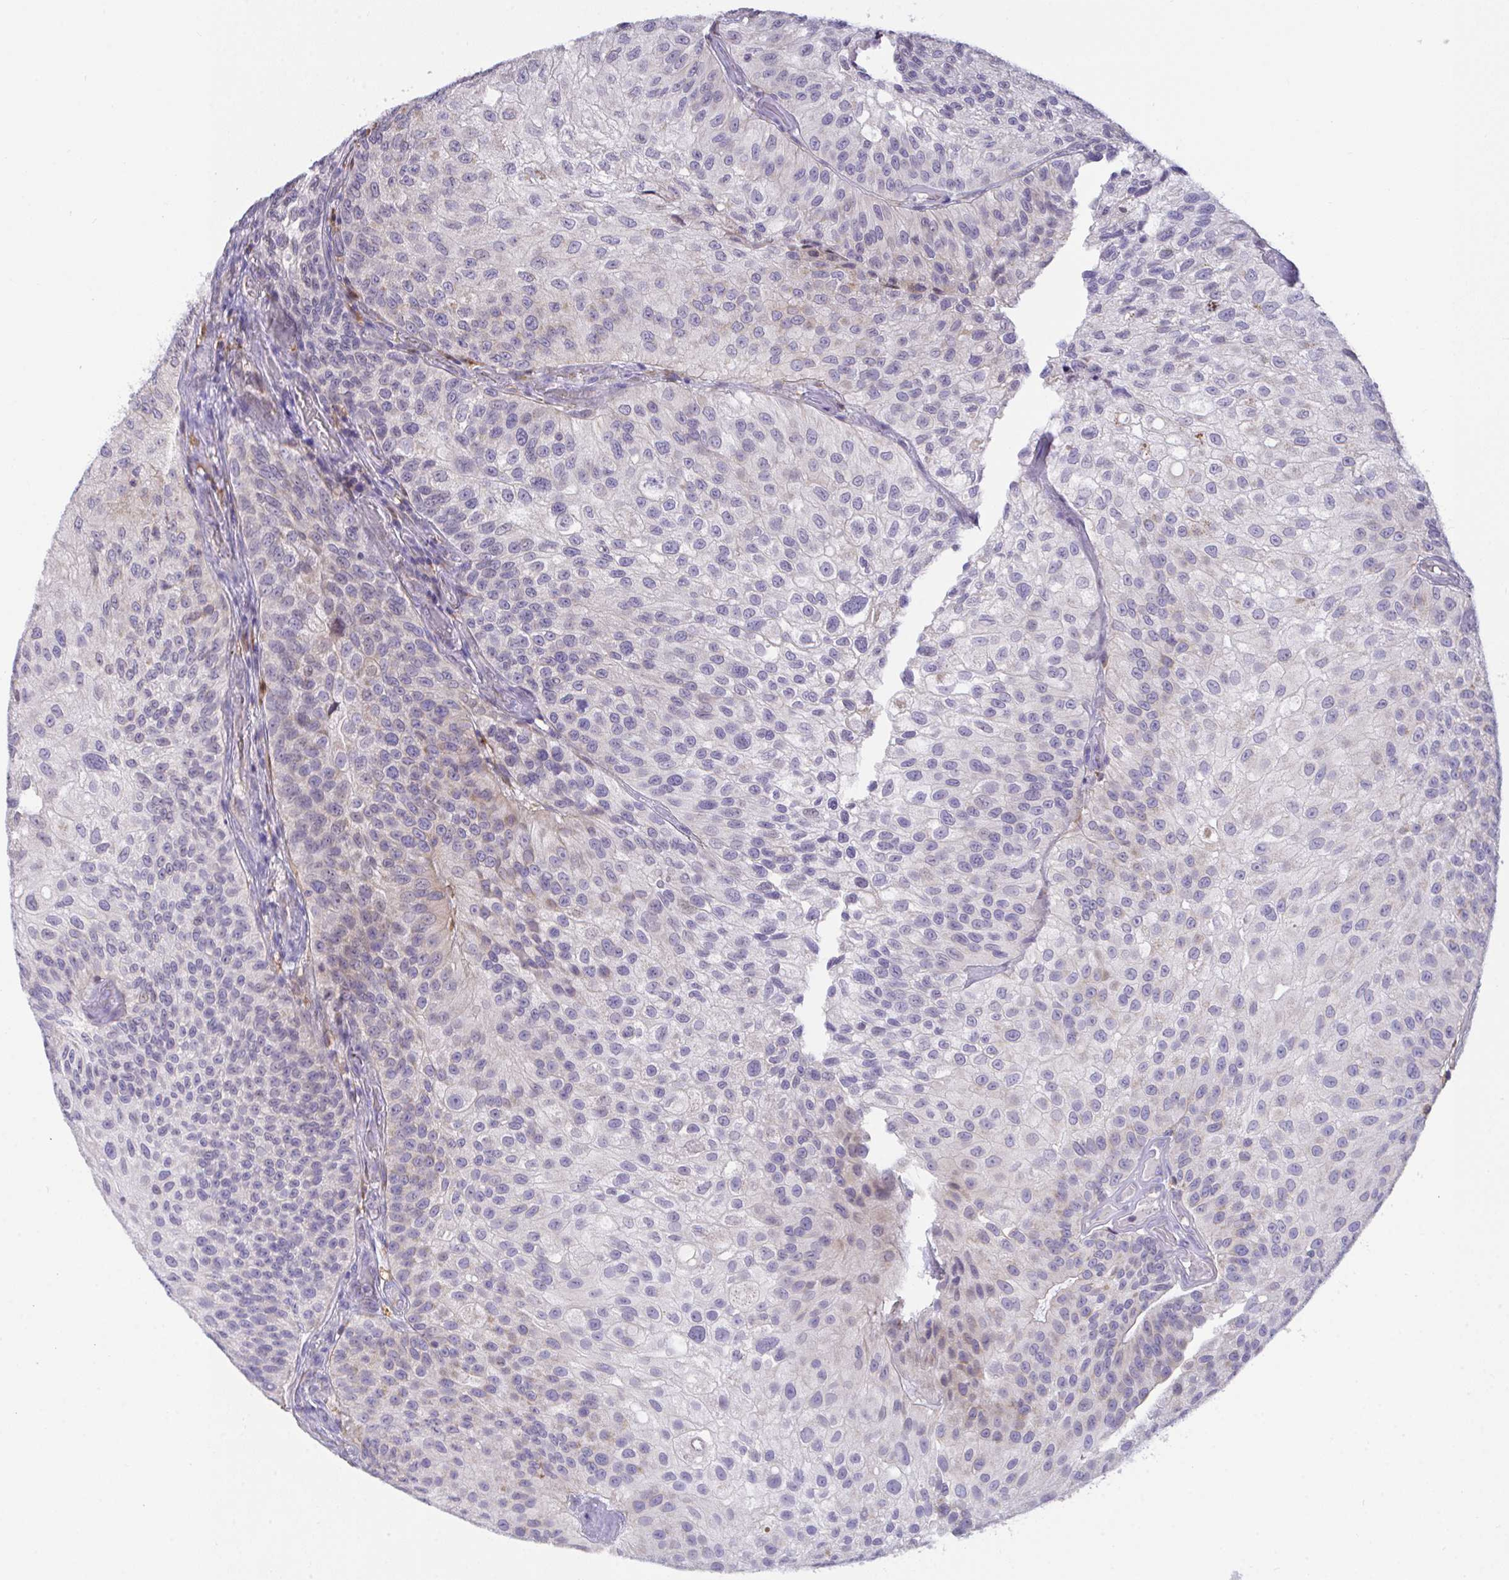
{"staining": {"intensity": "negative", "quantity": "none", "location": "none"}, "tissue": "urothelial cancer", "cell_type": "Tumor cells", "image_type": "cancer", "snomed": [{"axis": "morphology", "description": "Urothelial carcinoma, NOS"}, {"axis": "topography", "description": "Urinary bladder"}], "caption": "DAB (3,3'-diaminobenzidine) immunohistochemical staining of transitional cell carcinoma reveals no significant staining in tumor cells.", "gene": "SEMA6B", "patient": {"sex": "male", "age": 87}}